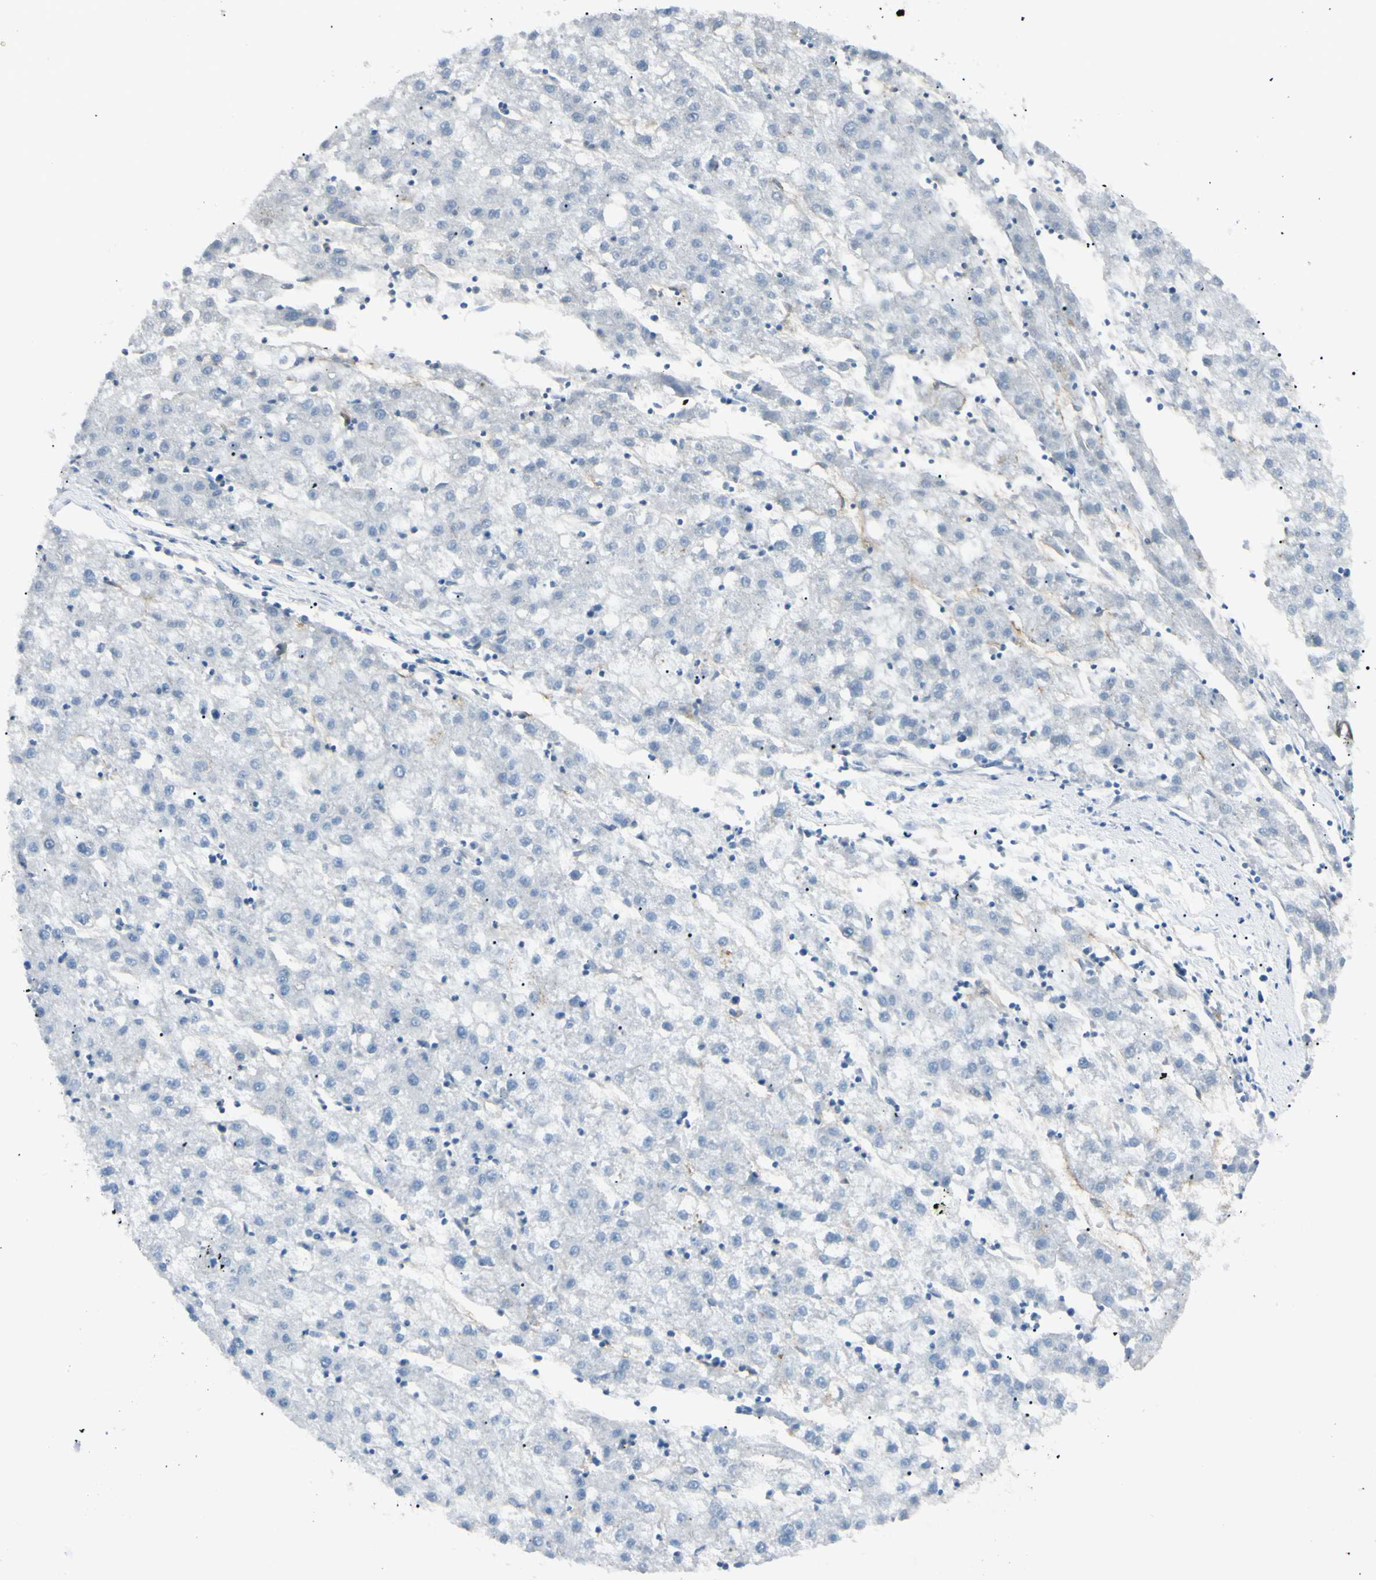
{"staining": {"intensity": "negative", "quantity": "none", "location": "none"}, "tissue": "liver cancer", "cell_type": "Tumor cells", "image_type": "cancer", "snomed": [{"axis": "morphology", "description": "Carcinoma, Hepatocellular, NOS"}, {"axis": "topography", "description": "Liver"}], "caption": "Immunohistochemistry (IHC) photomicrograph of human liver cancer (hepatocellular carcinoma) stained for a protein (brown), which exhibits no expression in tumor cells.", "gene": "FOLH1", "patient": {"sex": "male", "age": 72}}